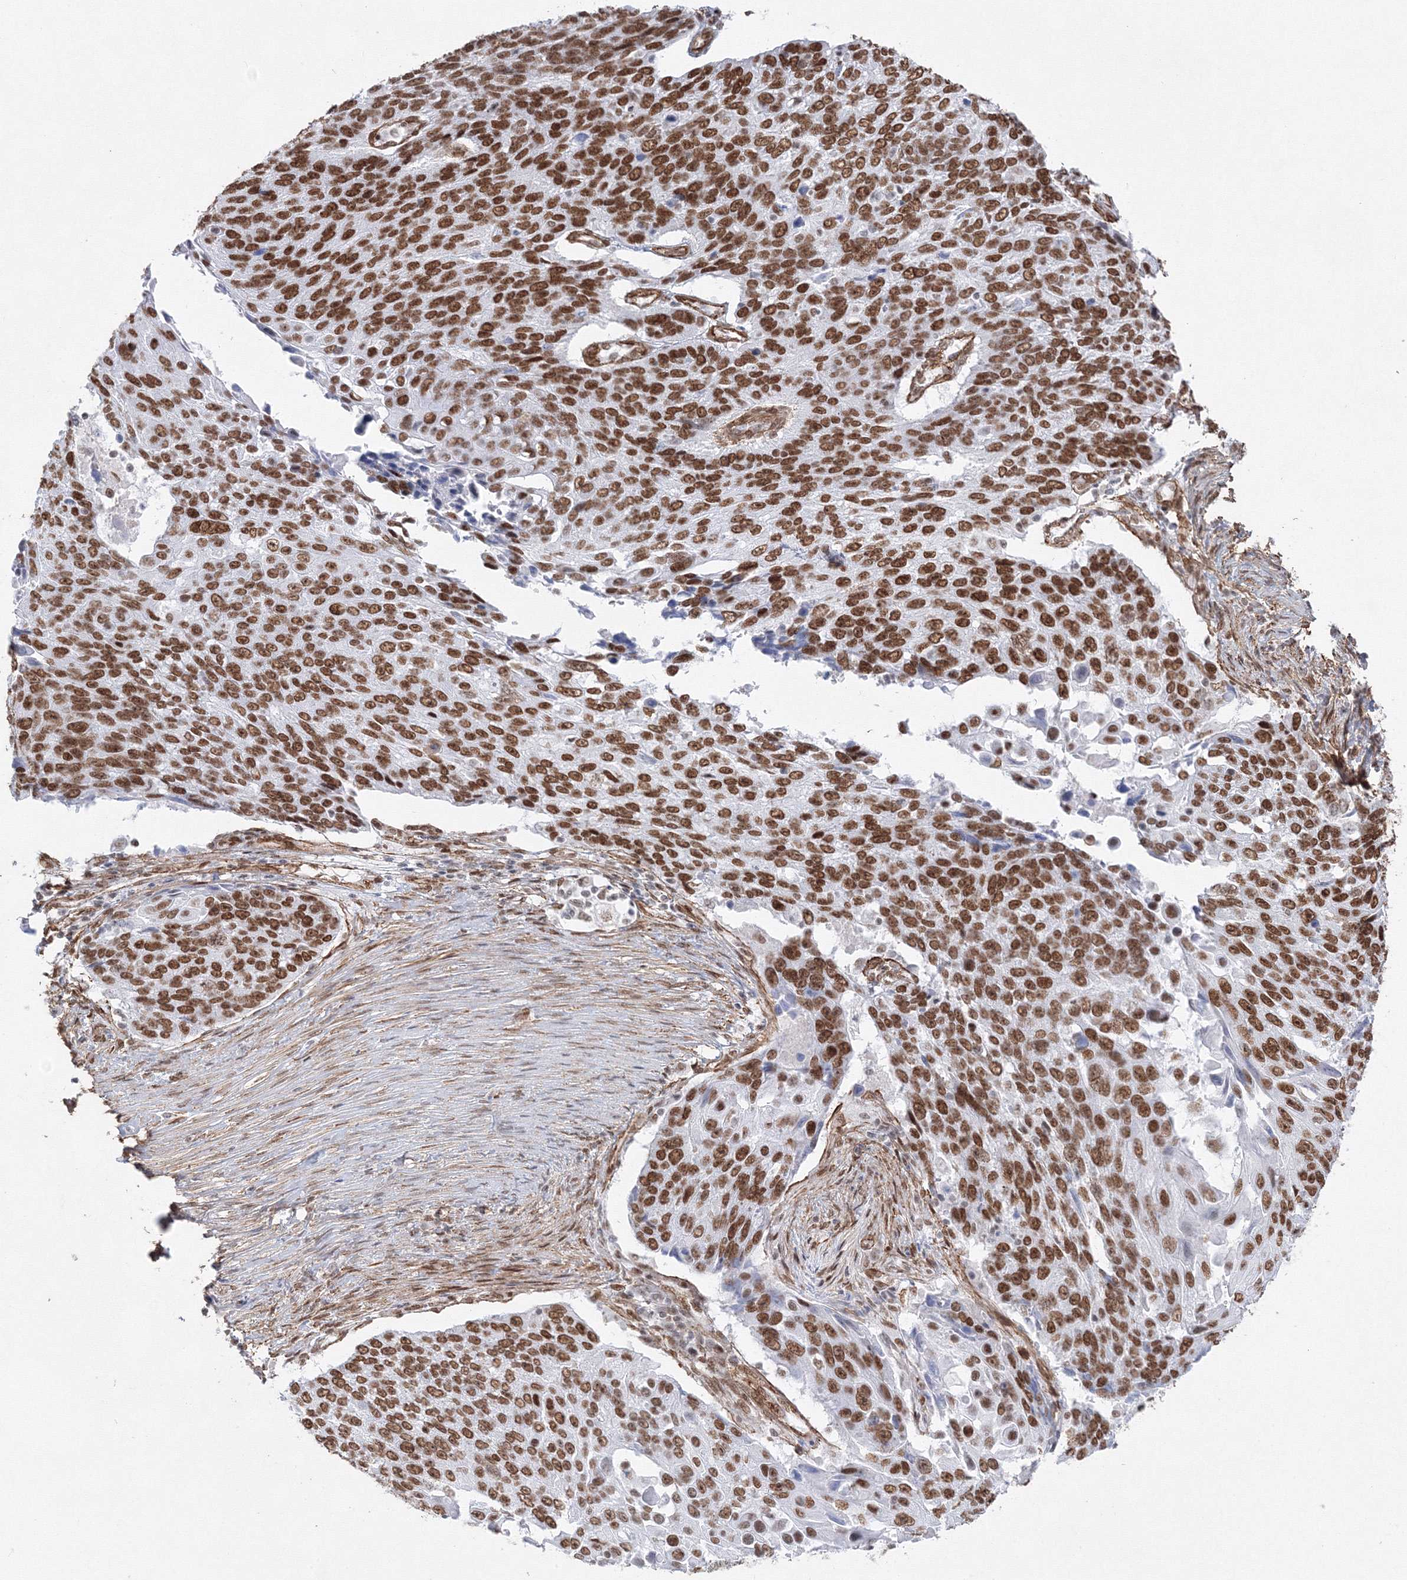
{"staining": {"intensity": "strong", "quantity": ">75%", "location": "nuclear"}, "tissue": "lung cancer", "cell_type": "Tumor cells", "image_type": "cancer", "snomed": [{"axis": "morphology", "description": "Squamous cell carcinoma, NOS"}, {"axis": "topography", "description": "Lung"}], "caption": "Immunohistochemical staining of squamous cell carcinoma (lung) displays high levels of strong nuclear protein positivity in approximately >75% of tumor cells.", "gene": "ZNF638", "patient": {"sex": "male", "age": 66}}